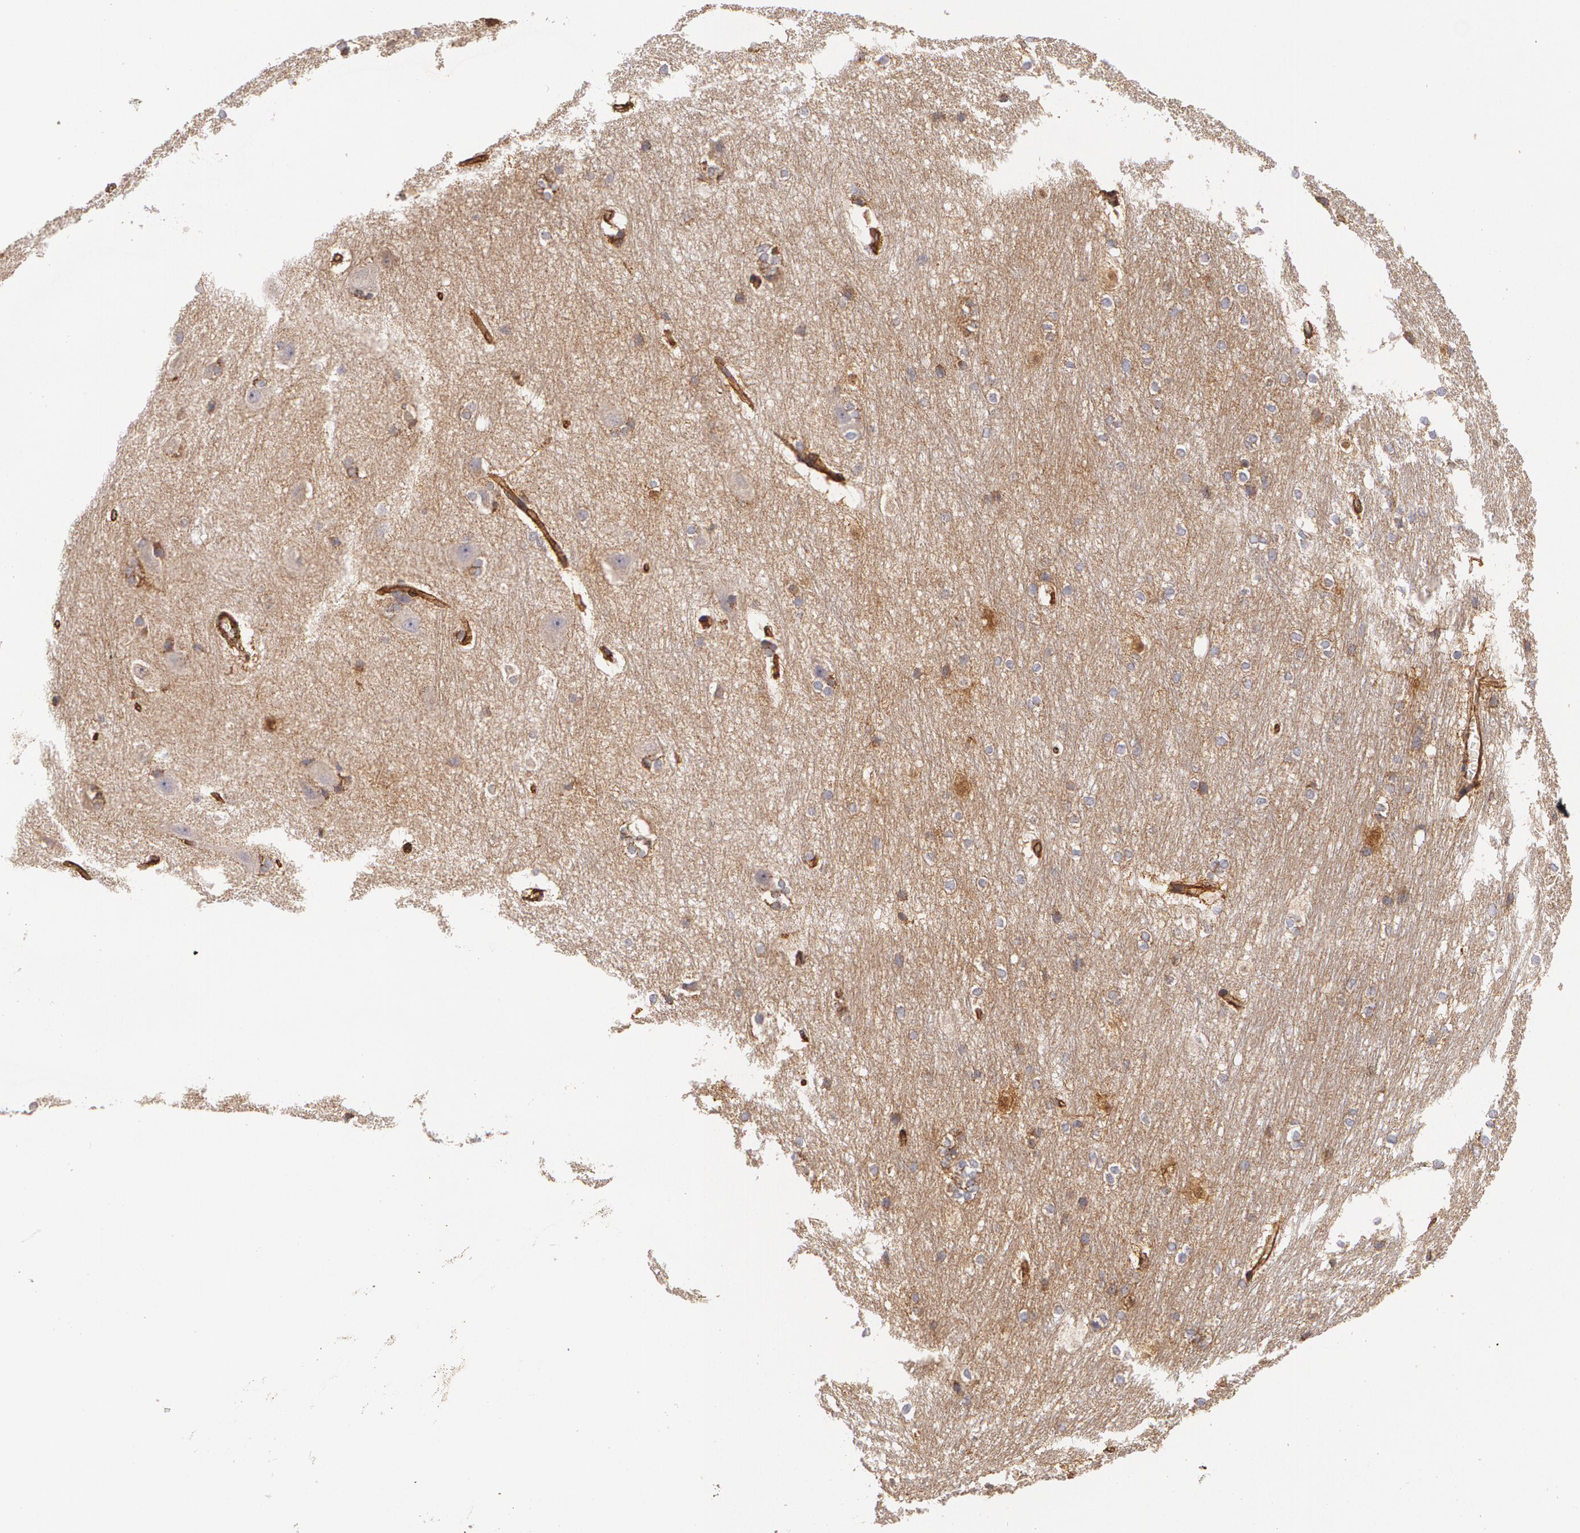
{"staining": {"intensity": "moderate", "quantity": "<25%", "location": "cytoplasmic/membranous,nuclear"}, "tissue": "hippocampus", "cell_type": "Glial cells", "image_type": "normal", "snomed": [{"axis": "morphology", "description": "Normal tissue, NOS"}, {"axis": "topography", "description": "Hippocampus"}], "caption": "Benign hippocampus displays moderate cytoplasmic/membranous,nuclear positivity in approximately <25% of glial cells, visualized by immunohistochemistry.", "gene": "TJP1", "patient": {"sex": "female", "age": 19}}